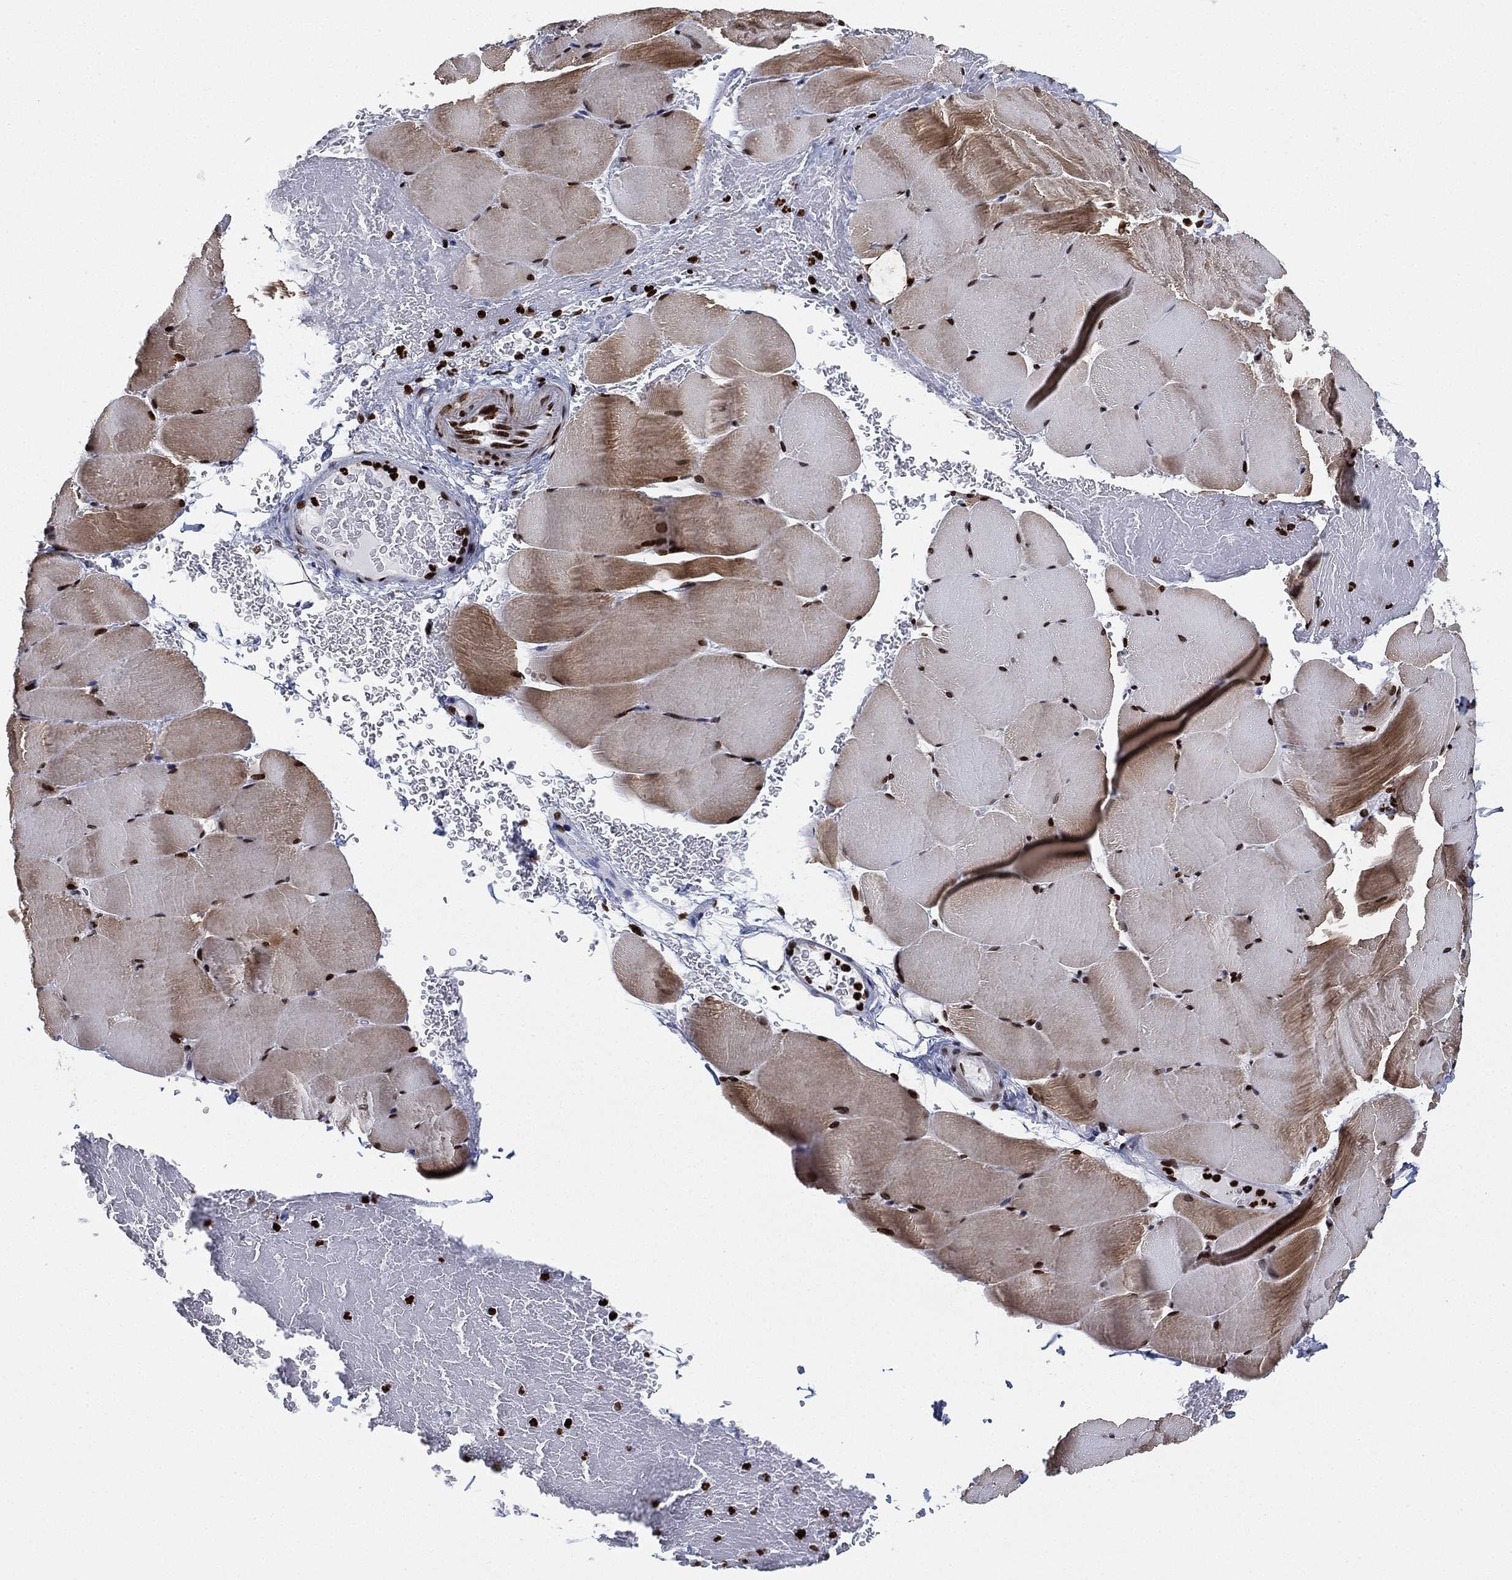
{"staining": {"intensity": "moderate", "quantity": "25%-75%", "location": "cytoplasmic/membranous,nuclear"}, "tissue": "skeletal muscle", "cell_type": "Myocytes", "image_type": "normal", "snomed": [{"axis": "morphology", "description": "Normal tissue, NOS"}, {"axis": "topography", "description": "Skeletal muscle"}], "caption": "Protein staining of normal skeletal muscle displays moderate cytoplasmic/membranous,nuclear staining in about 25%-75% of myocytes. The protein is shown in brown color, while the nuclei are stained blue.", "gene": "MFSD14A", "patient": {"sex": "female", "age": 37}}